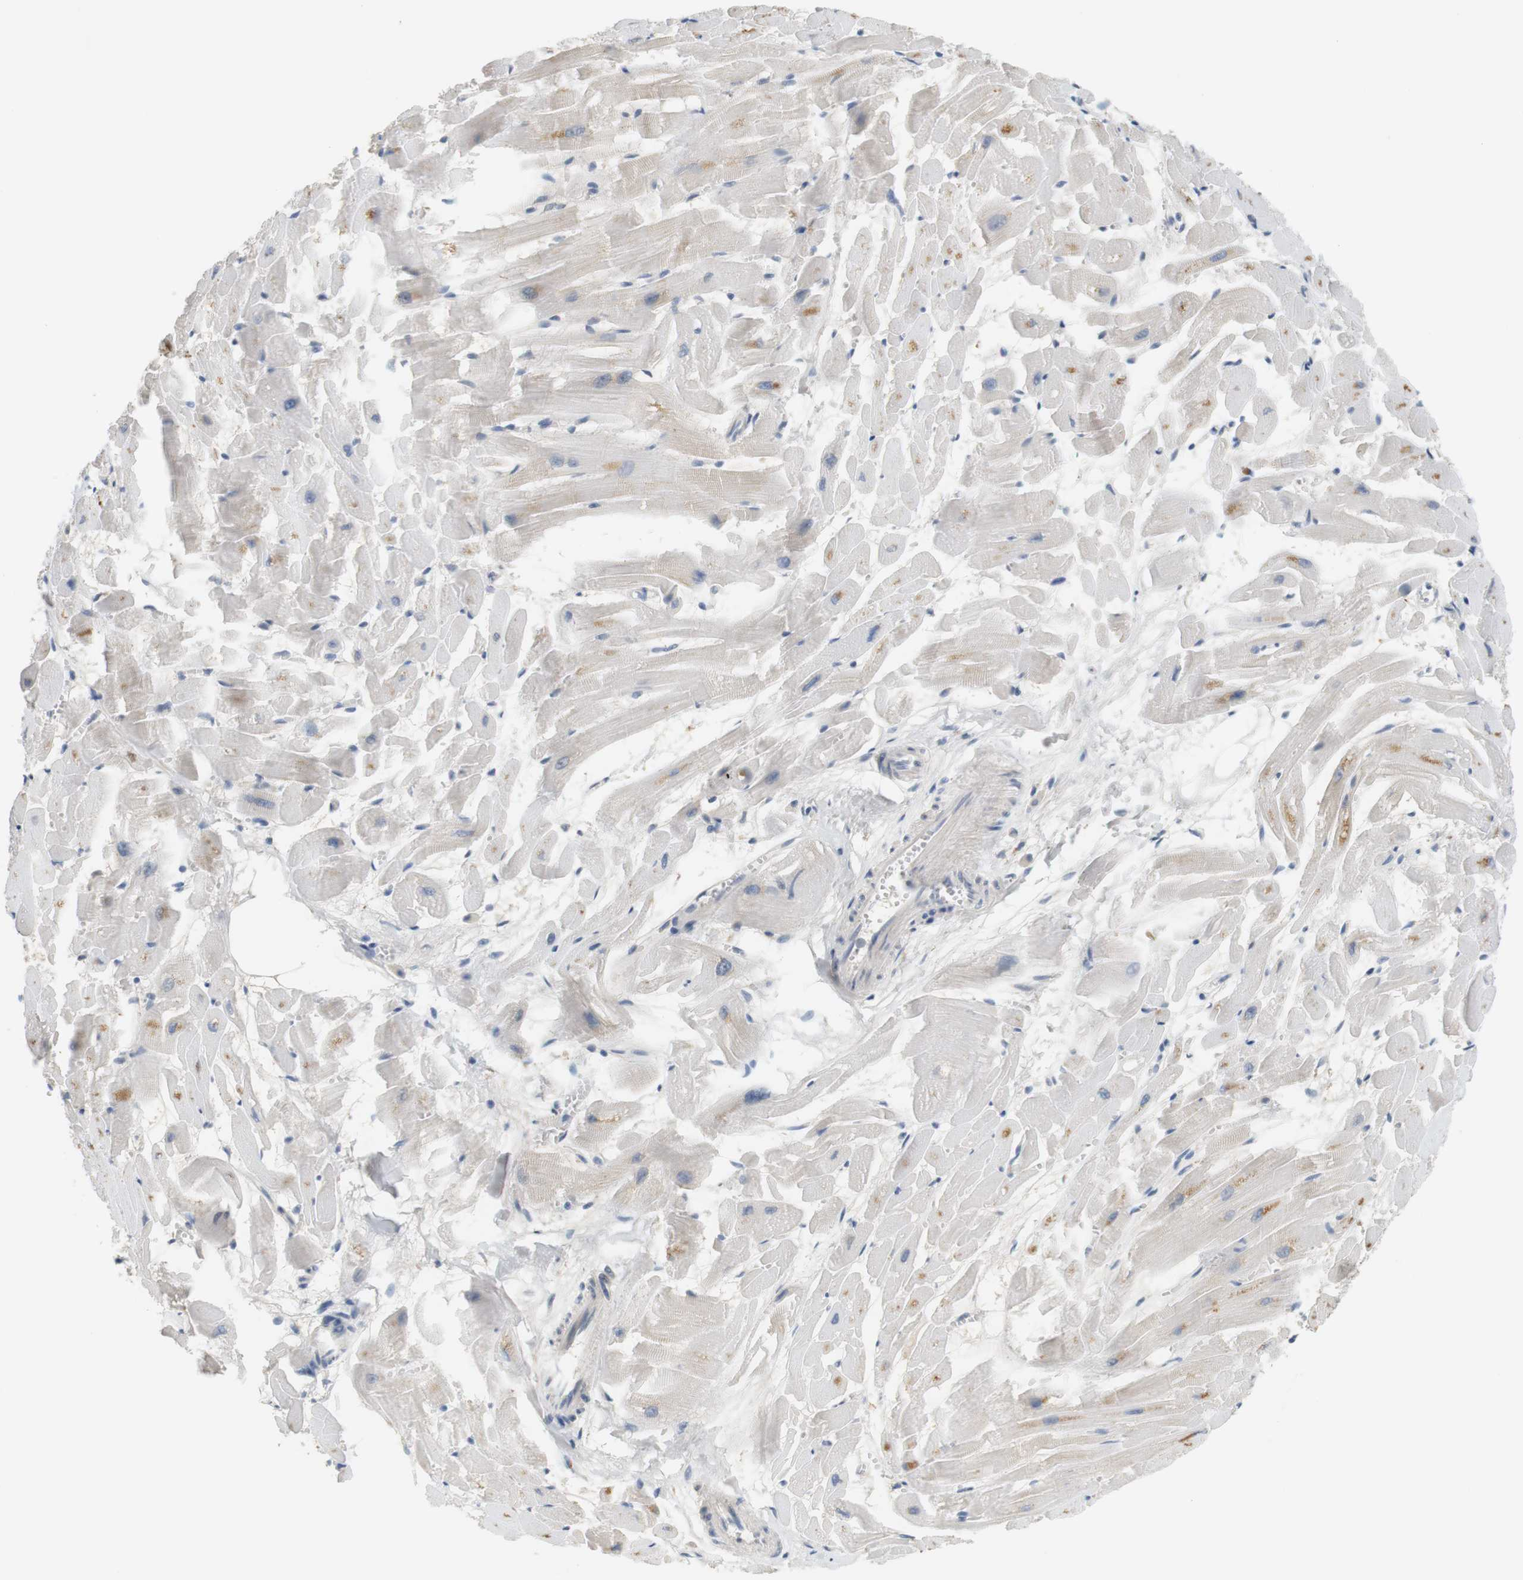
{"staining": {"intensity": "weak", "quantity": "25%-75%", "location": "cytoplasmic/membranous"}, "tissue": "heart muscle", "cell_type": "Cardiomyocytes", "image_type": "normal", "snomed": [{"axis": "morphology", "description": "Normal tissue, NOS"}, {"axis": "topography", "description": "Heart"}], "caption": "Immunohistochemical staining of normal heart muscle reveals weak cytoplasmic/membranous protein expression in approximately 25%-75% of cardiomyocytes.", "gene": "CREB3L2", "patient": {"sex": "female", "age": 19}}